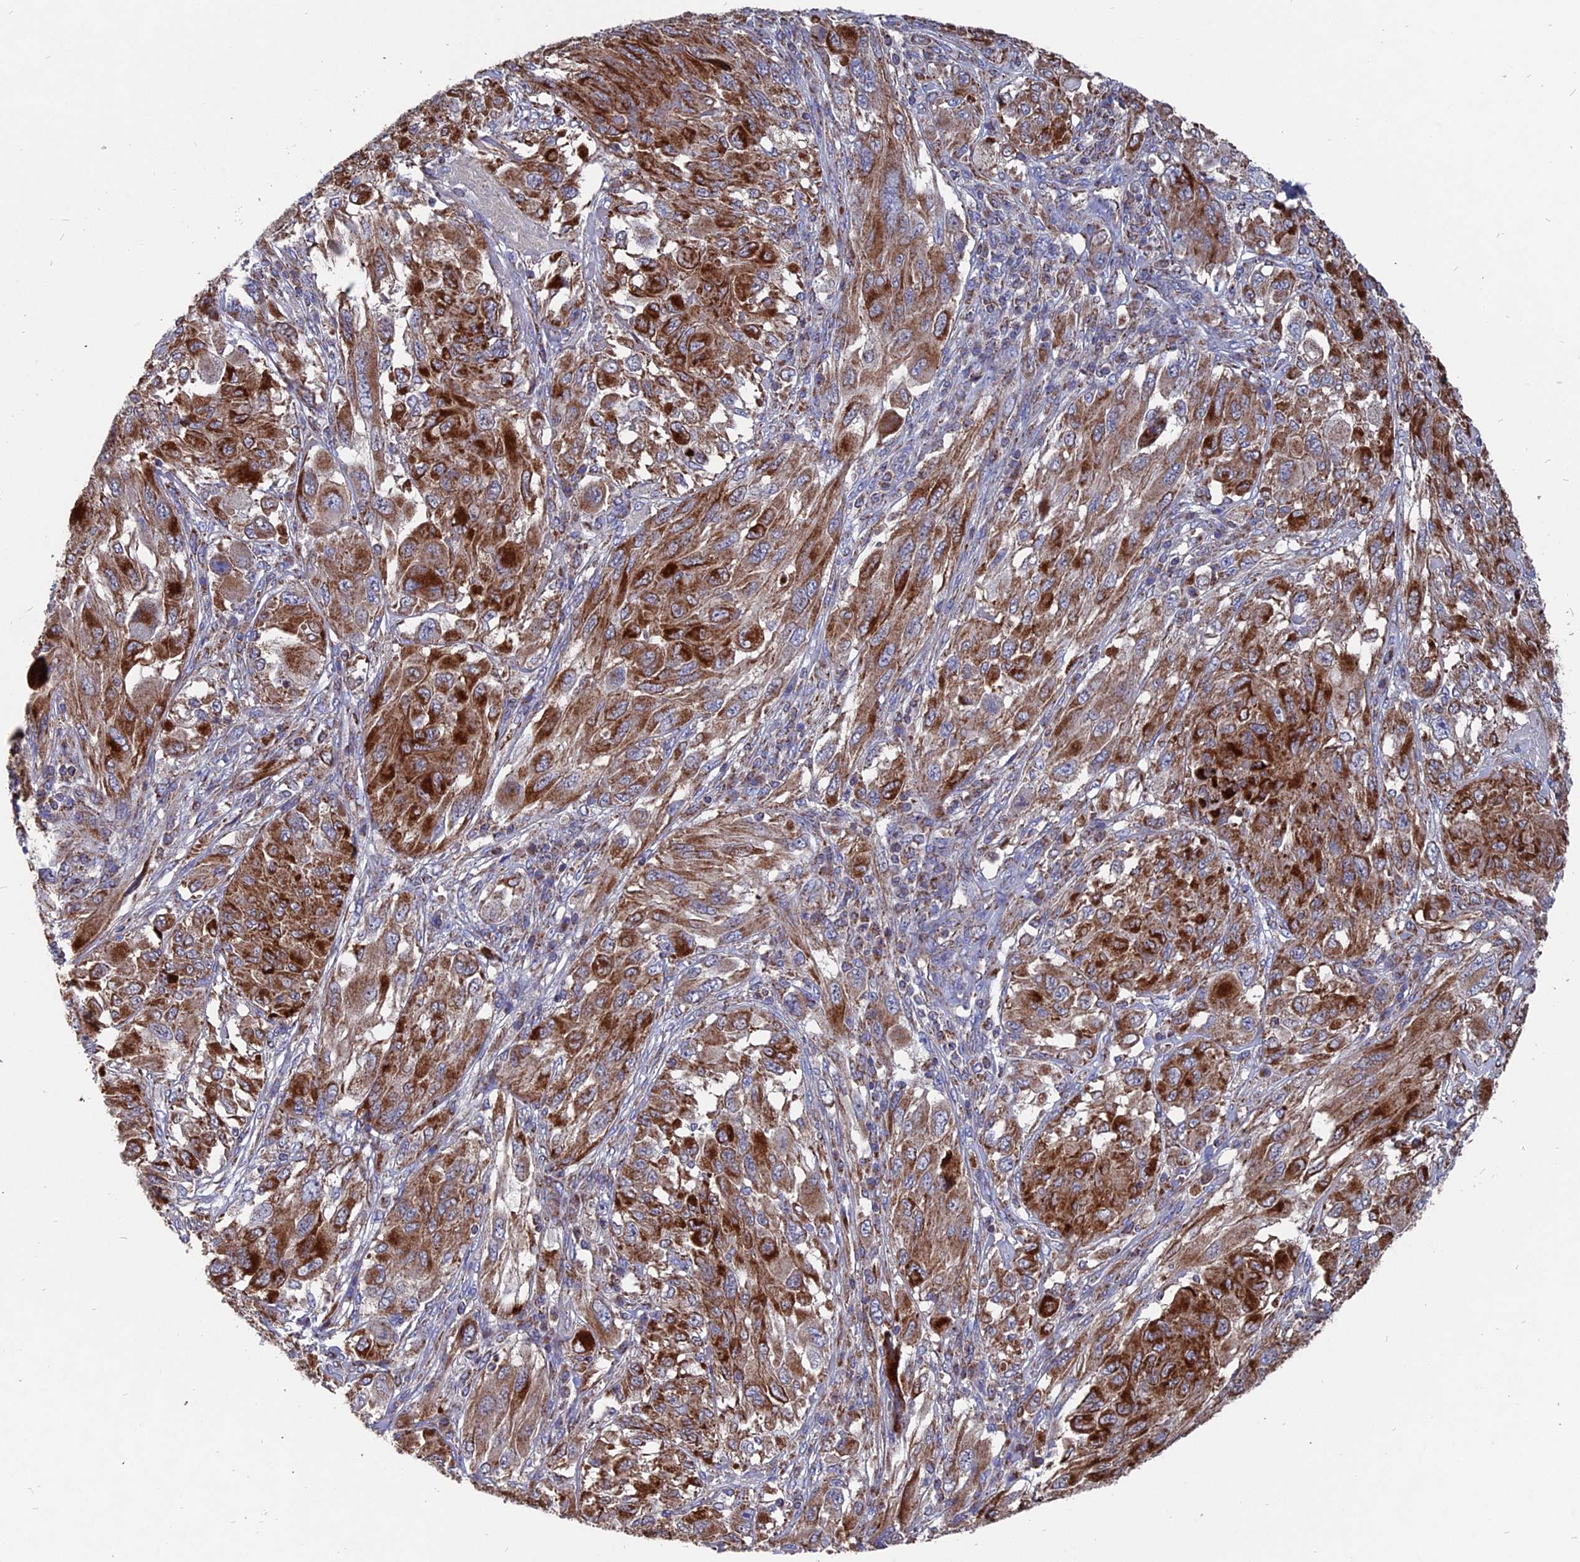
{"staining": {"intensity": "strong", "quantity": ">75%", "location": "cytoplasmic/membranous"}, "tissue": "melanoma", "cell_type": "Tumor cells", "image_type": "cancer", "snomed": [{"axis": "morphology", "description": "Malignant melanoma, NOS"}, {"axis": "topography", "description": "Skin"}], "caption": "Strong cytoplasmic/membranous protein positivity is seen in about >75% of tumor cells in malignant melanoma.", "gene": "TGFA", "patient": {"sex": "female", "age": 91}}